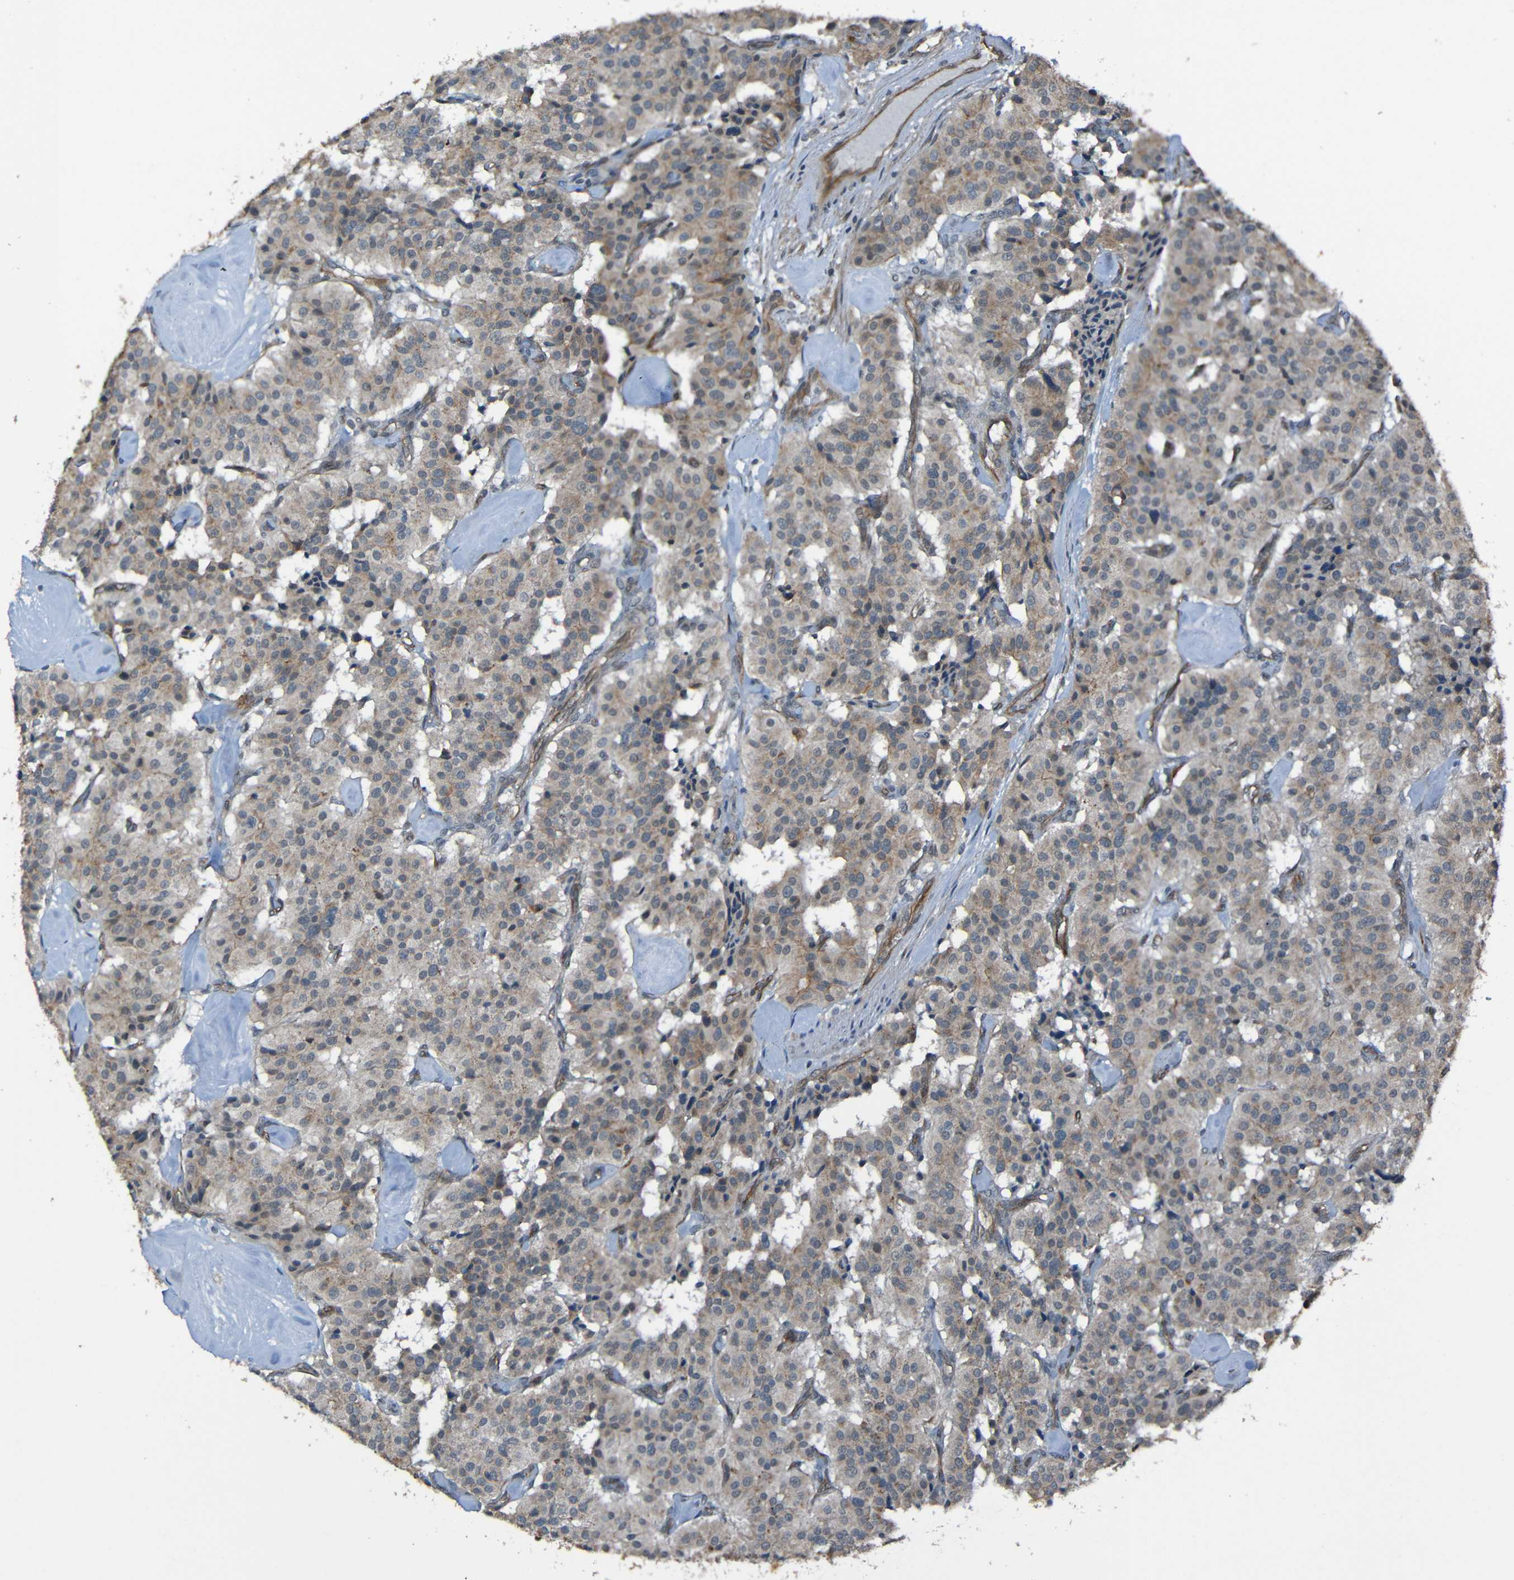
{"staining": {"intensity": "weak", "quantity": "25%-75%", "location": "cytoplasmic/membranous"}, "tissue": "carcinoid", "cell_type": "Tumor cells", "image_type": "cancer", "snomed": [{"axis": "morphology", "description": "Carcinoid, malignant, NOS"}, {"axis": "topography", "description": "Lung"}], "caption": "Immunohistochemical staining of human malignant carcinoid reveals weak cytoplasmic/membranous protein positivity in about 25%-75% of tumor cells.", "gene": "LGR5", "patient": {"sex": "male", "age": 30}}